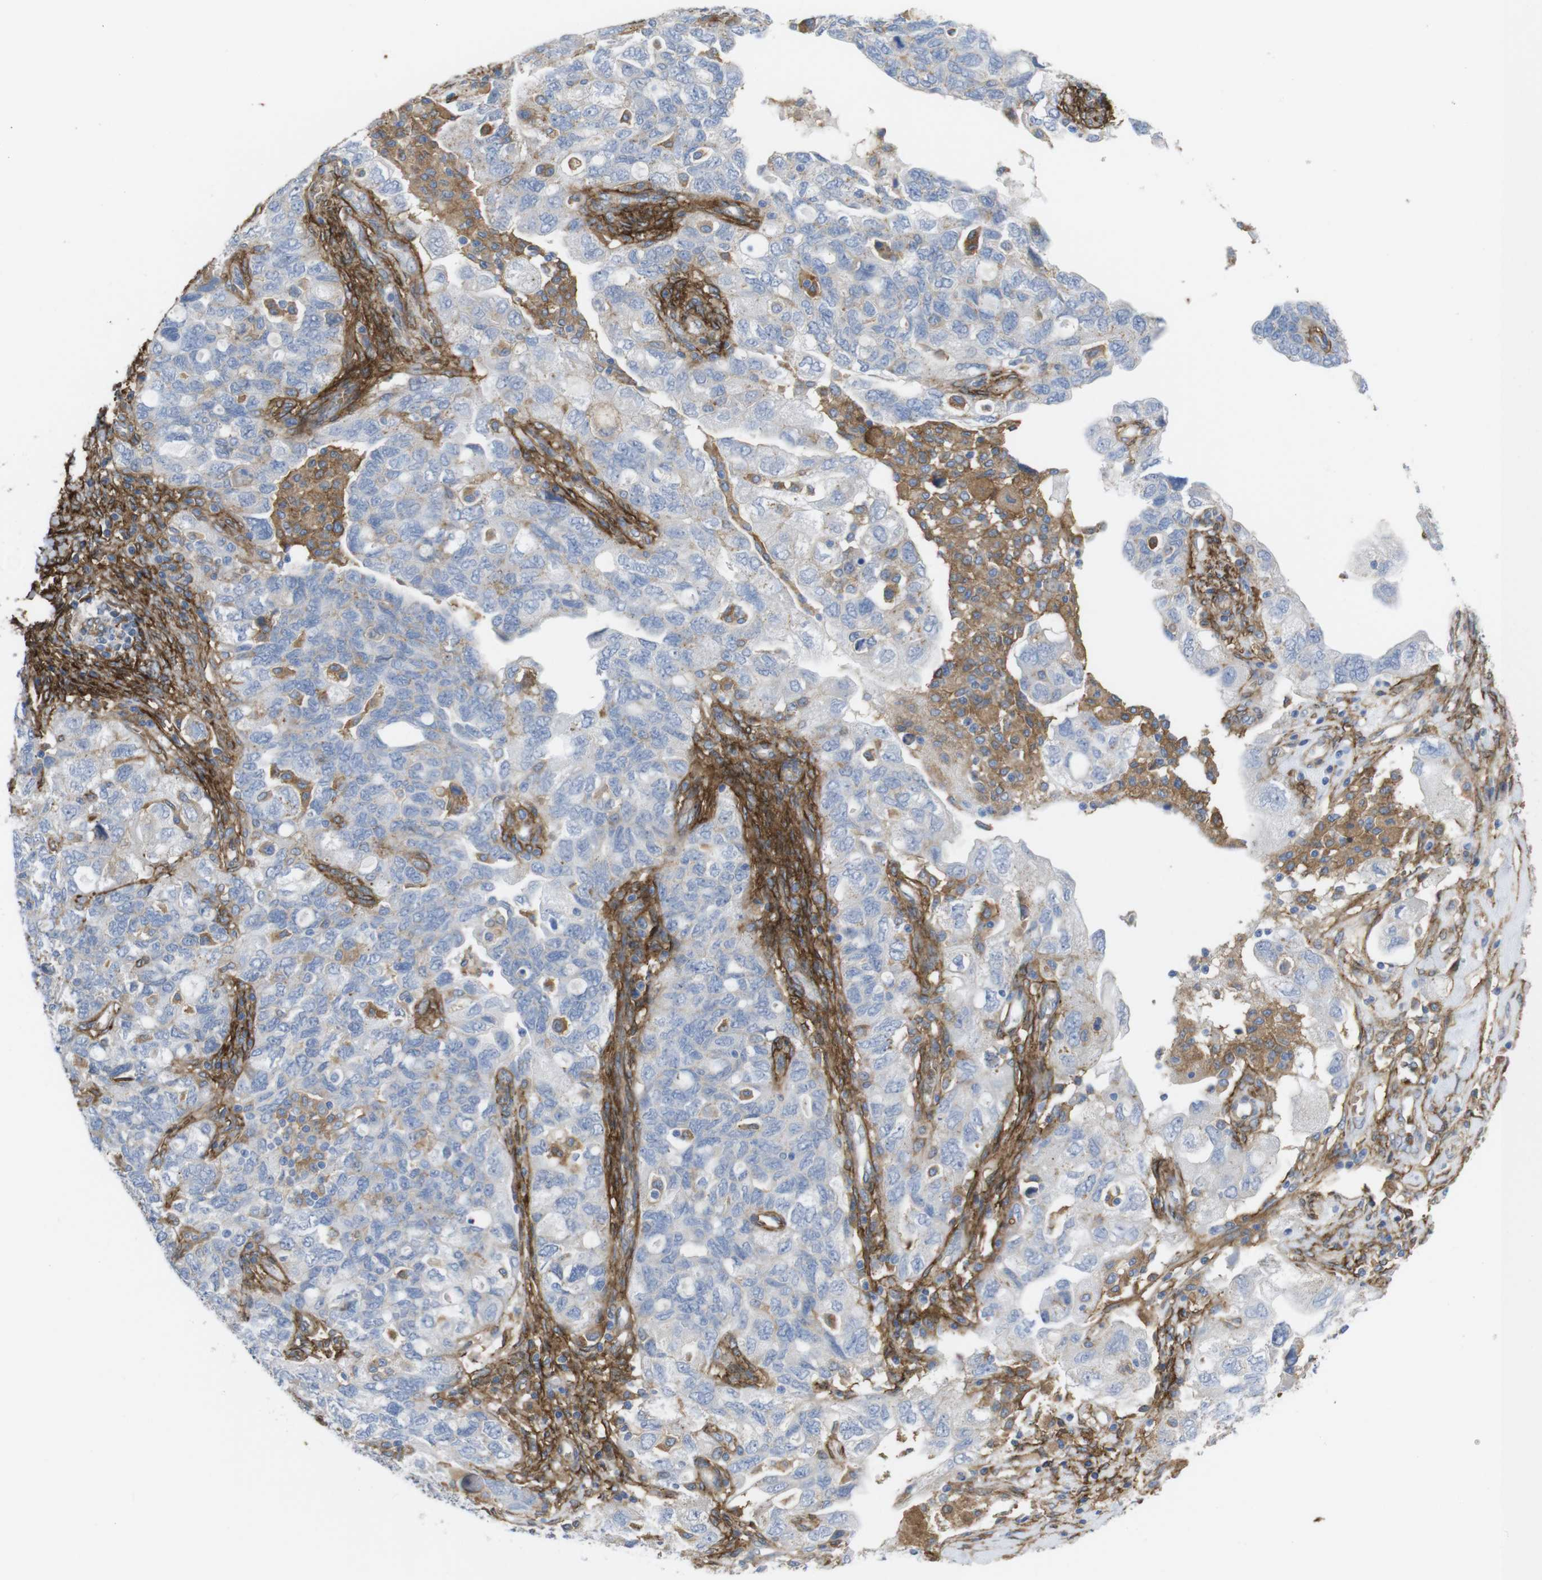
{"staining": {"intensity": "negative", "quantity": "none", "location": "none"}, "tissue": "ovarian cancer", "cell_type": "Tumor cells", "image_type": "cancer", "snomed": [{"axis": "morphology", "description": "Carcinoma, NOS"}, {"axis": "morphology", "description": "Cystadenocarcinoma, serous, NOS"}, {"axis": "topography", "description": "Ovary"}], "caption": "Immunohistochemistry histopathology image of carcinoma (ovarian) stained for a protein (brown), which exhibits no expression in tumor cells. The staining is performed using DAB (3,3'-diaminobenzidine) brown chromogen with nuclei counter-stained in using hematoxylin.", "gene": "CYBRD1", "patient": {"sex": "female", "age": 69}}